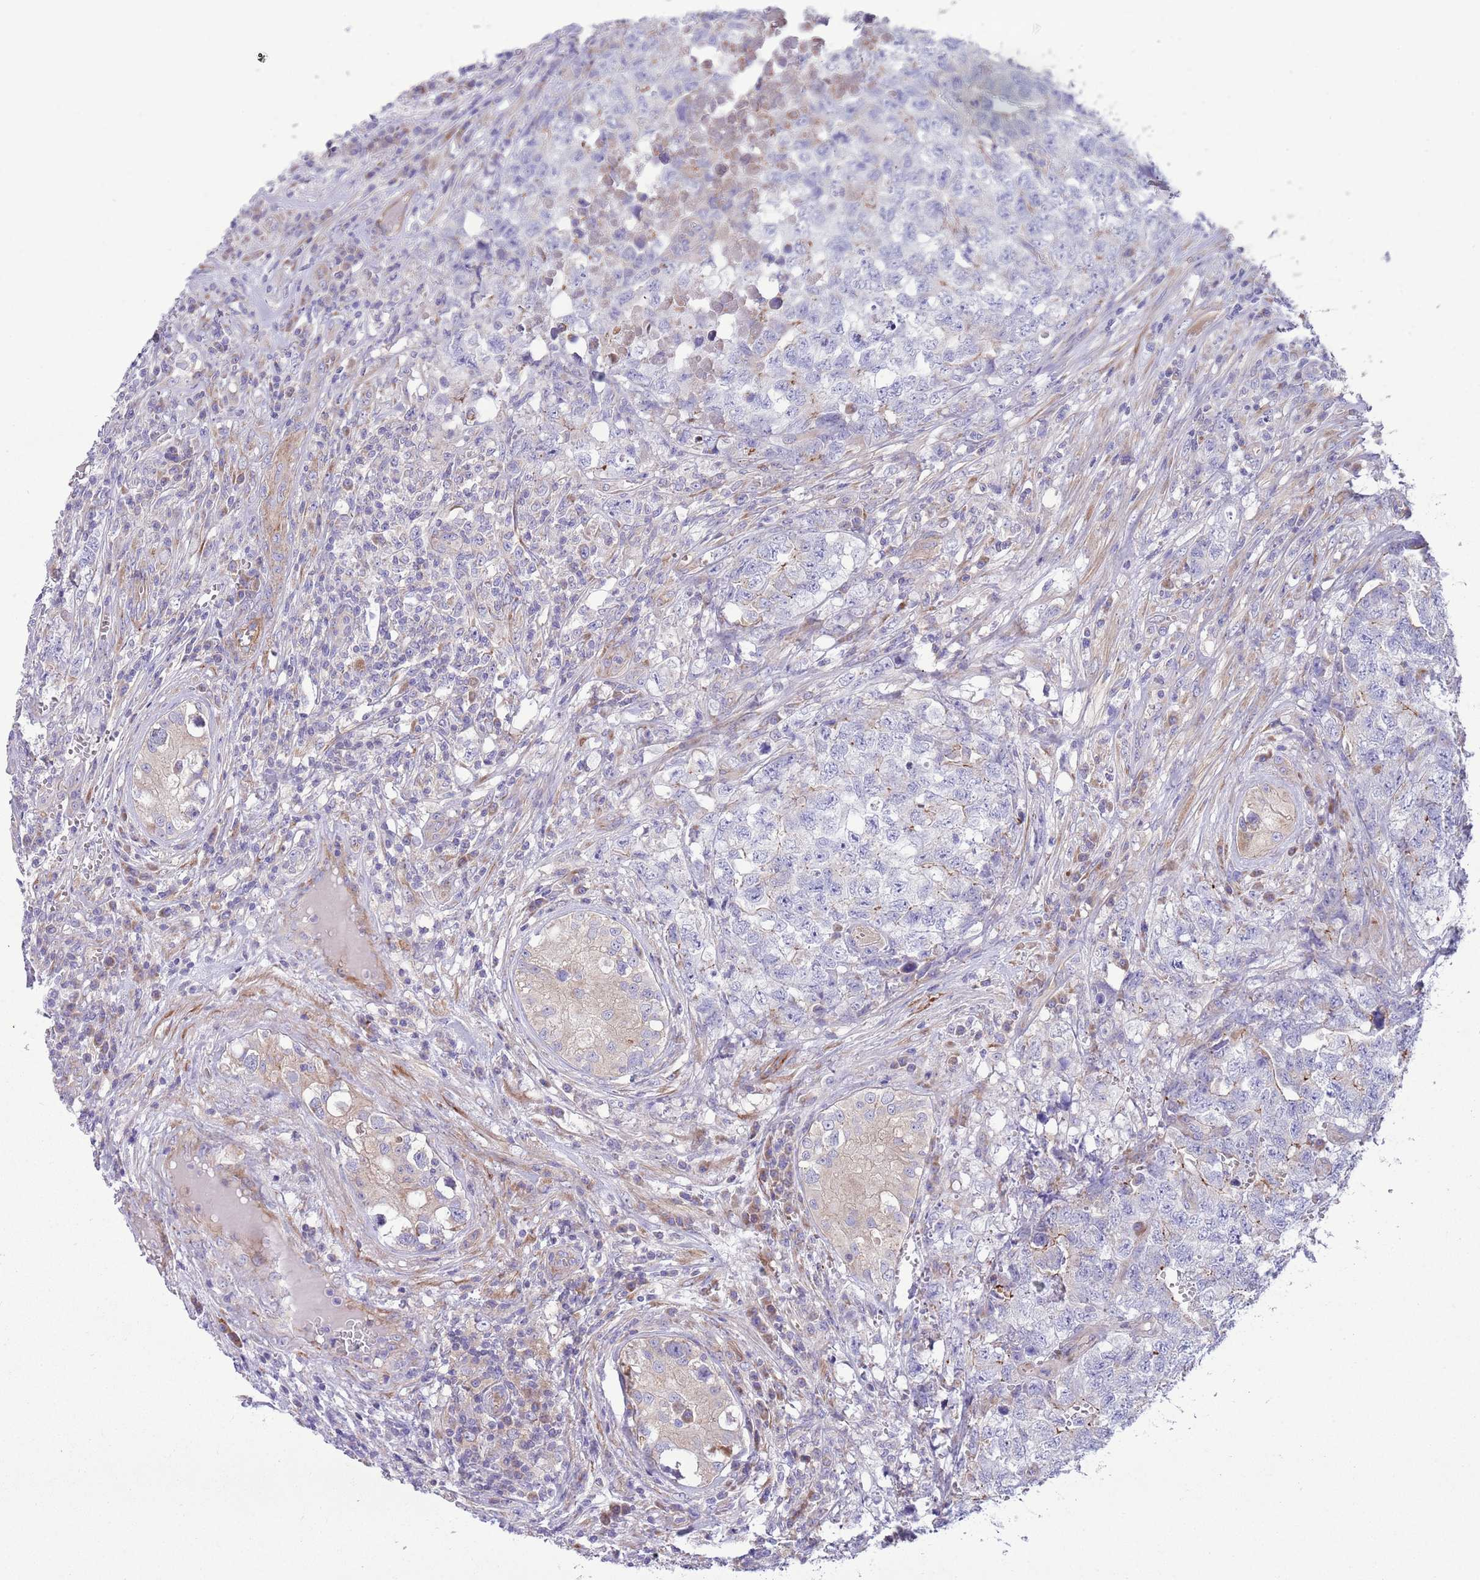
{"staining": {"intensity": "negative", "quantity": "none", "location": "none"}, "tissue": "testis cancer", "cell_type": "Tumor cells", "image_type": "cancer", "snomed": [{"axis": "morphology", "description": "Carcinoma, Embryonal, NOS"}, {"axis": "topography", "description": "Testis"}], "caption": "A histopathology image of testis cancer stained for a protein displays no brown staining in tumor cells.", "gene": "TOMM5", "patient": {"sex": "male", "age": 31}}